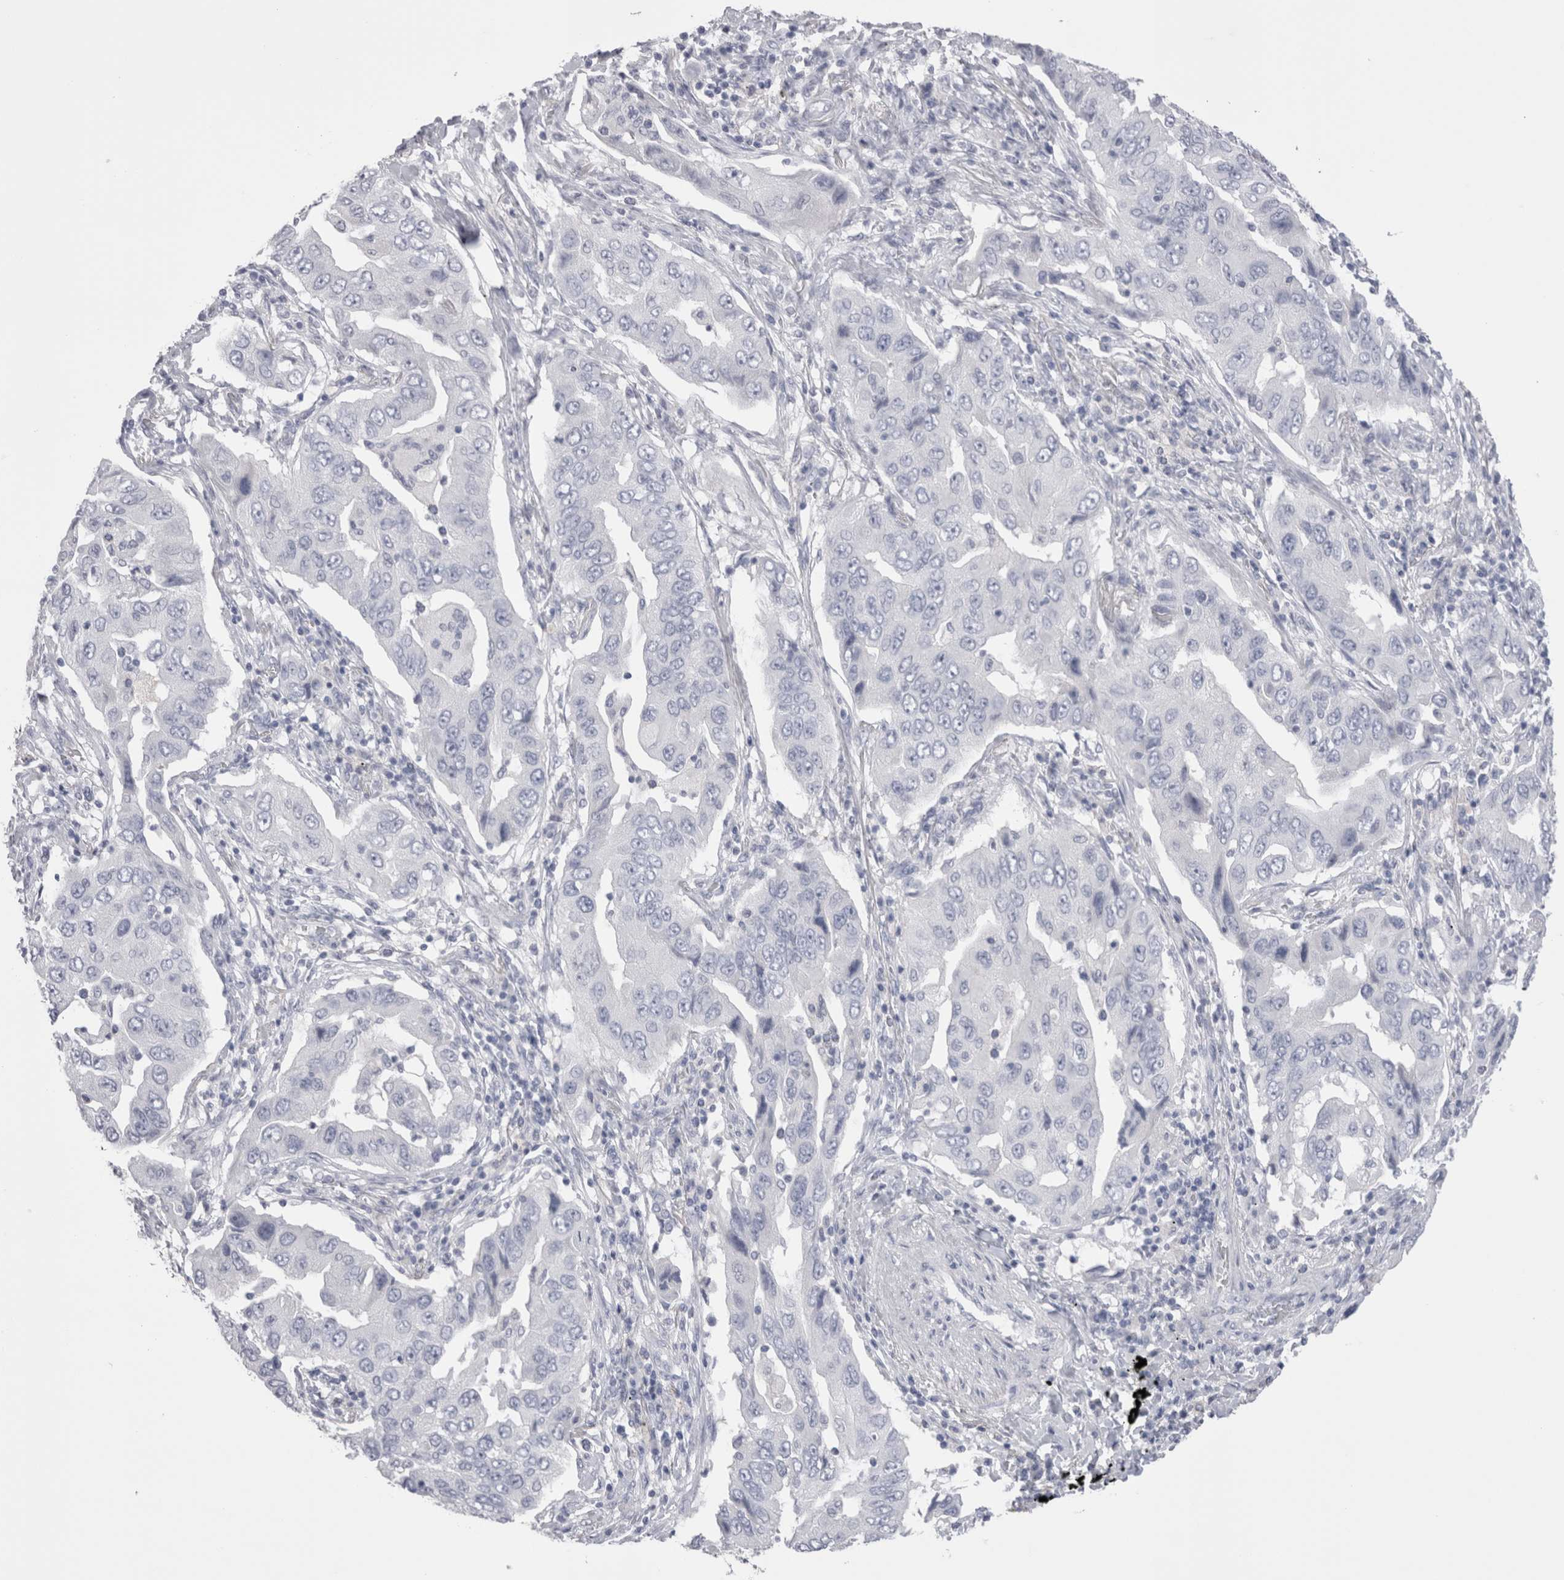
{"staining": {"intensity": "negative", "quantity": "none", "location": "none"}, "tissue": "lung cancer", "cell_type": "Tumor cells", "image_type": "cancer", "snomed": [{"axis": "morphology", "description": "Adenocarcinoma, NOS"}, {"axis": "topography", "description": "Lung"}], "caption": "Lung adenocarcinoma stained for a protein using IHC displays no positivity tumor cells.", "gene": "SUCNR1", "patient": {"sex": "female", "age": 65}}